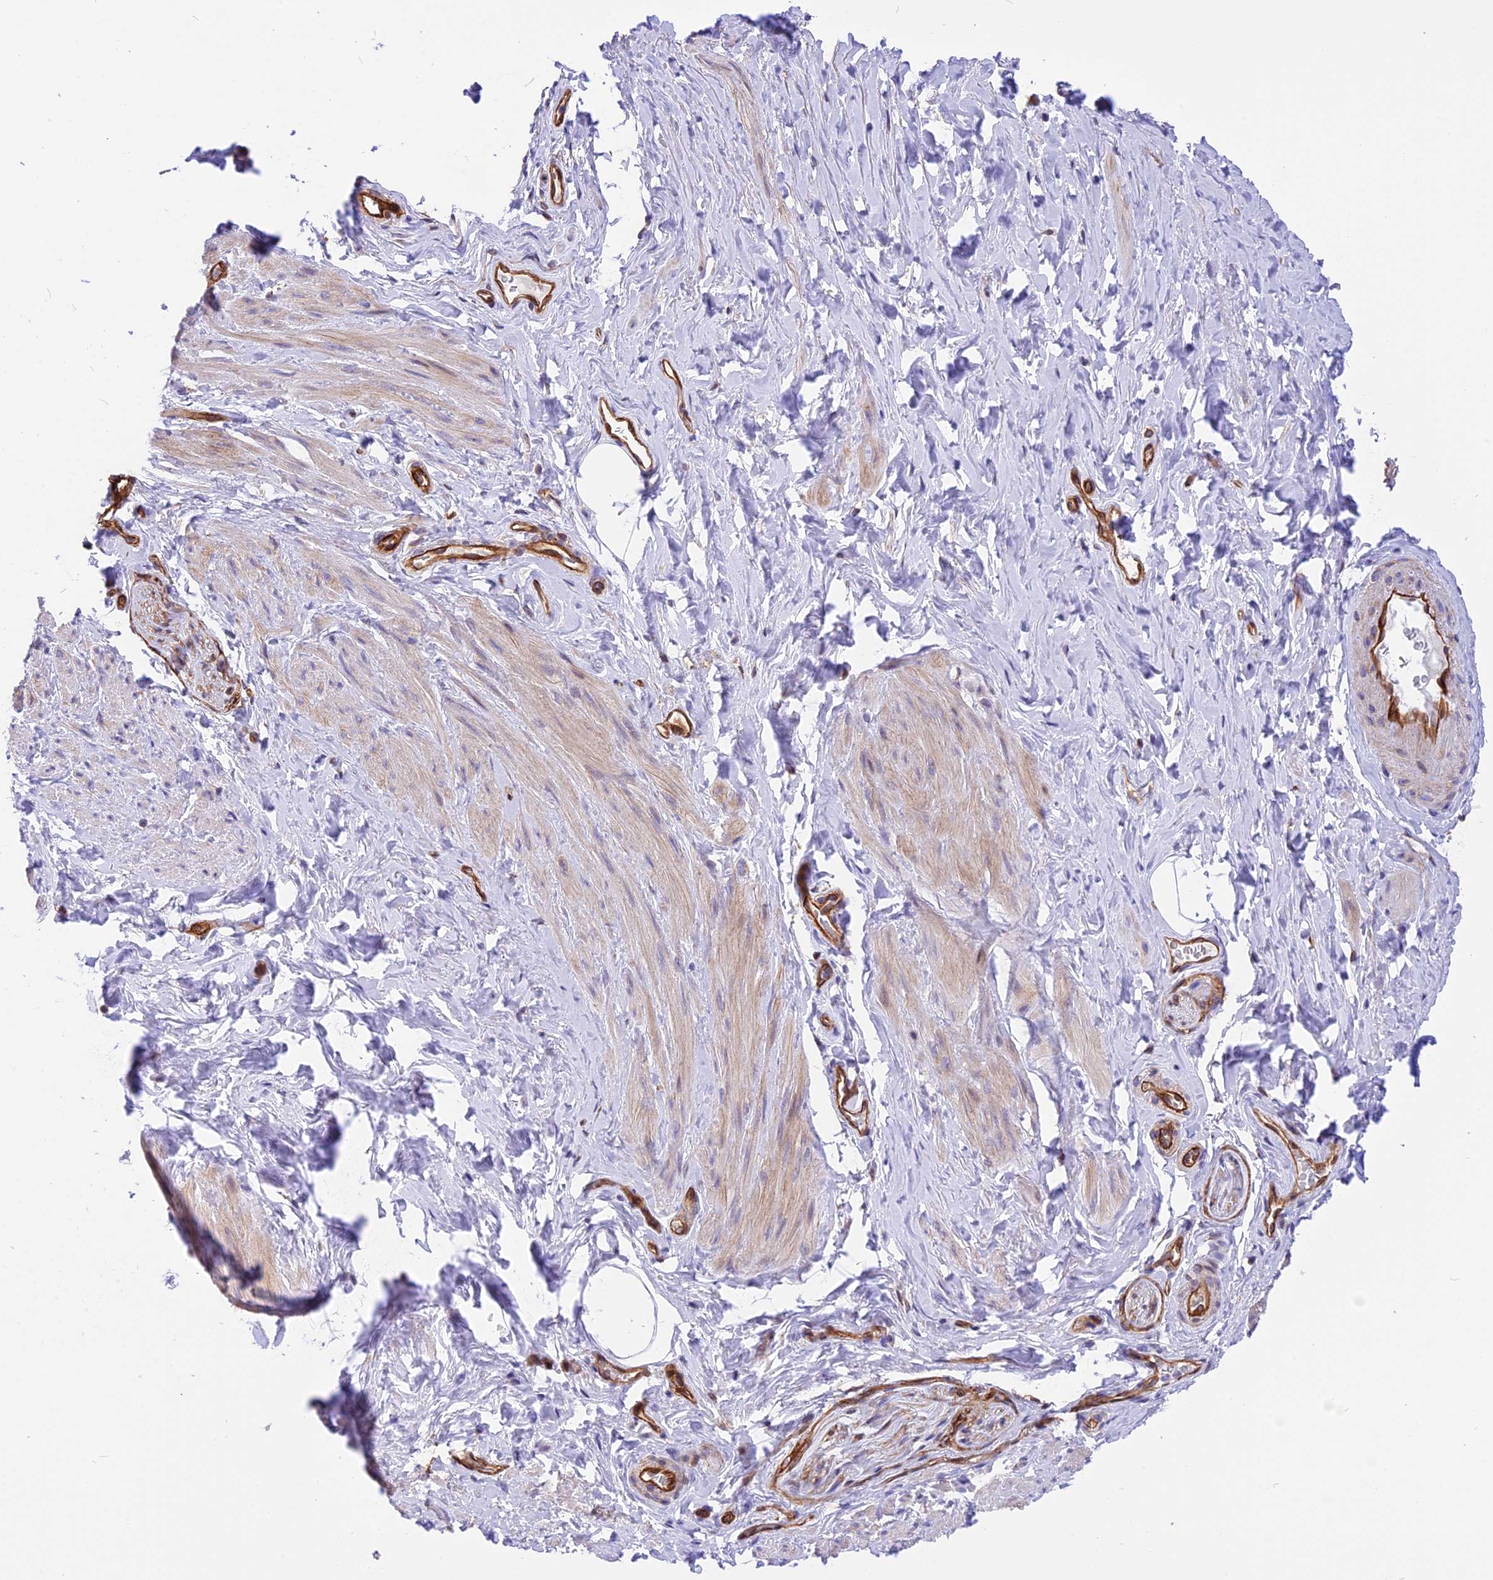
{"staining": {"intensity": "negative", "quantity": "none", "location": "none"}, "tissue": "smooth muscle", "cell_type": "Smooth muscle cells", "image_type": "normal", "snomed": [{"axis": "morphology", "description": "Normal tissue, NOS"}, {"axis": "topography", "description": "Smooth muscle"}, {"axis": "topography", "description": "Peripheral nerve tissue"}], "caption": "Immunohistochemistry (IHC) of unremarkable smooth muscle shows no staining in smooth muscle cells.", "gene": "R3HDM4", "patient": {"sex": "male", "age": 69}}